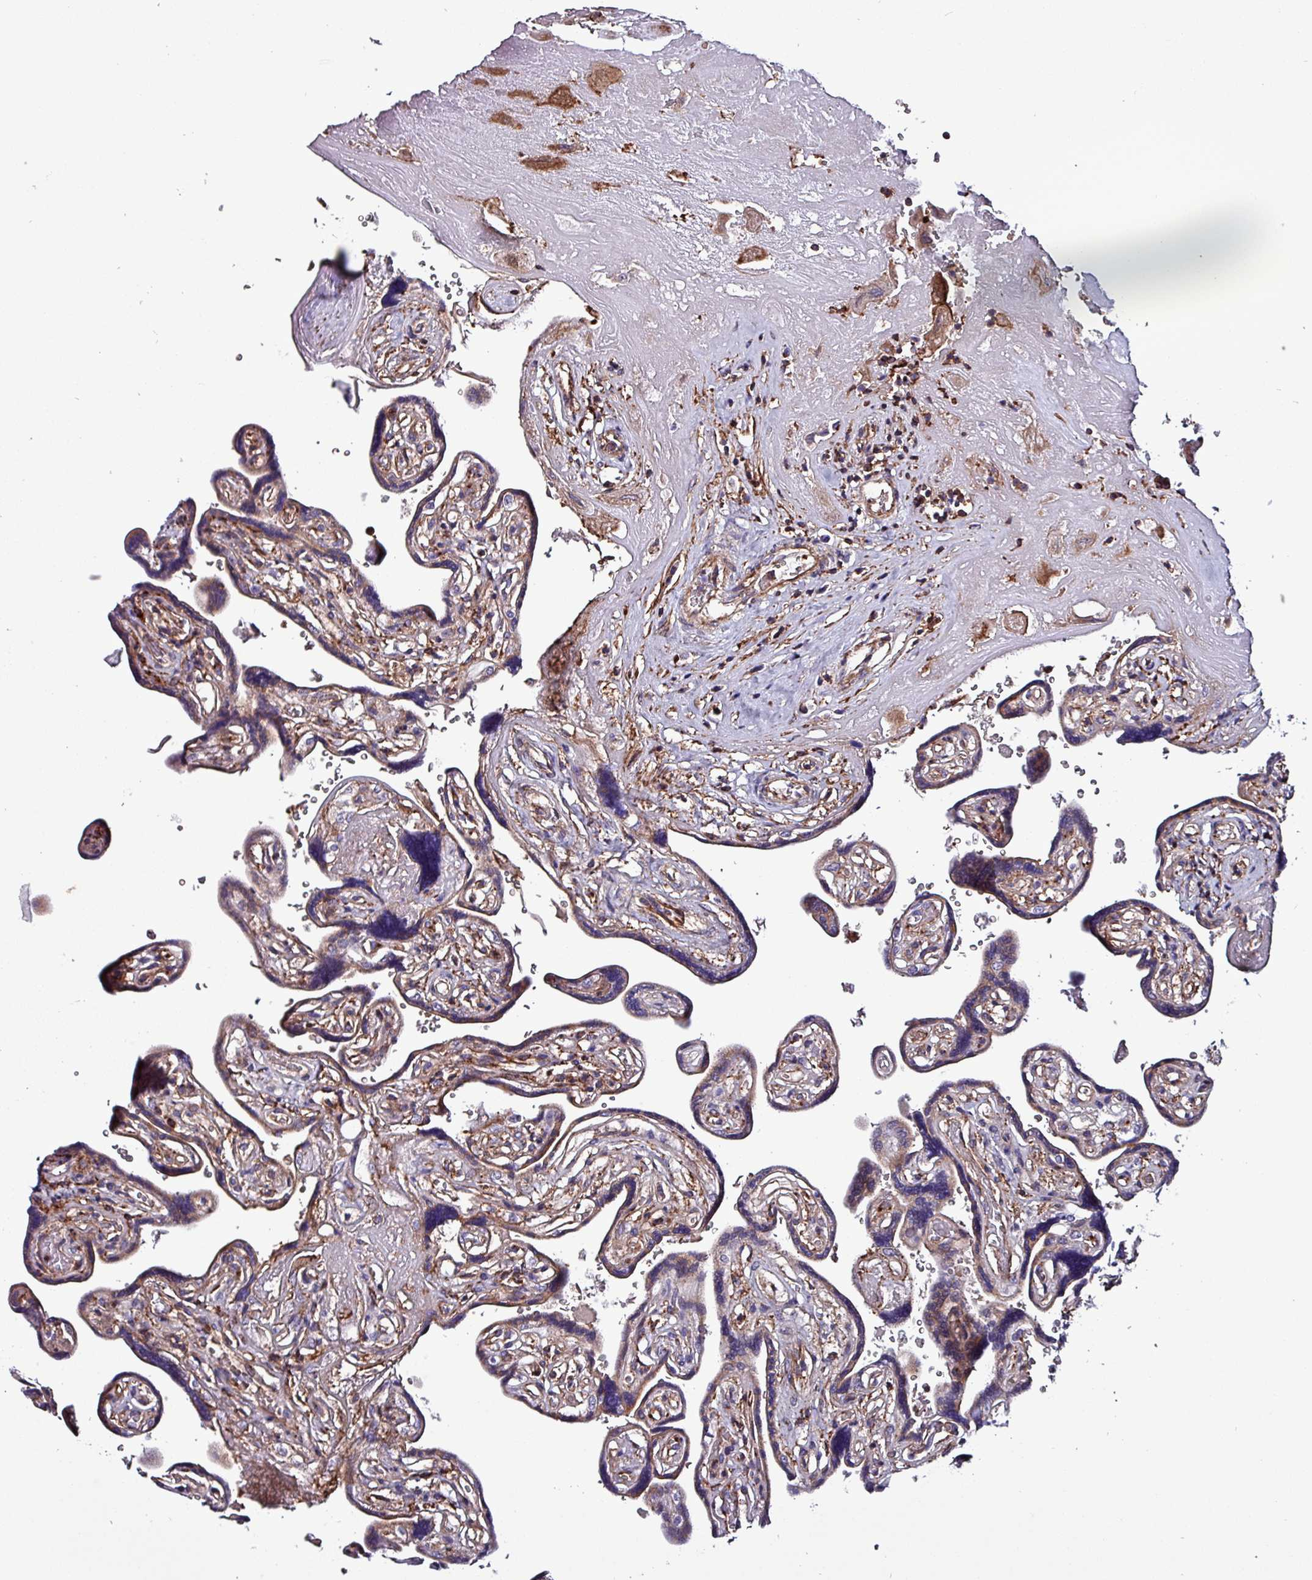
{"staining": {"intensity": "negative", "quantity": "none", "location": "none"}, "tissue": "placenta", "cell_type": "Decidual cells", "image_type": "normal", "snomed": [{"axis": "morphology", "description": "Normal tissue, NOS"}, {"axis": "topography", "description": "Placenta"}], "caption": "Micrograph shows no significant protein staining in decidual cells of unremarkable placenta. (DAB immunohistochemistry (IHC) with hematoxylin counter stain).", "gene": "VAMP4", "patient": {"sex": "female", "age": 32}}